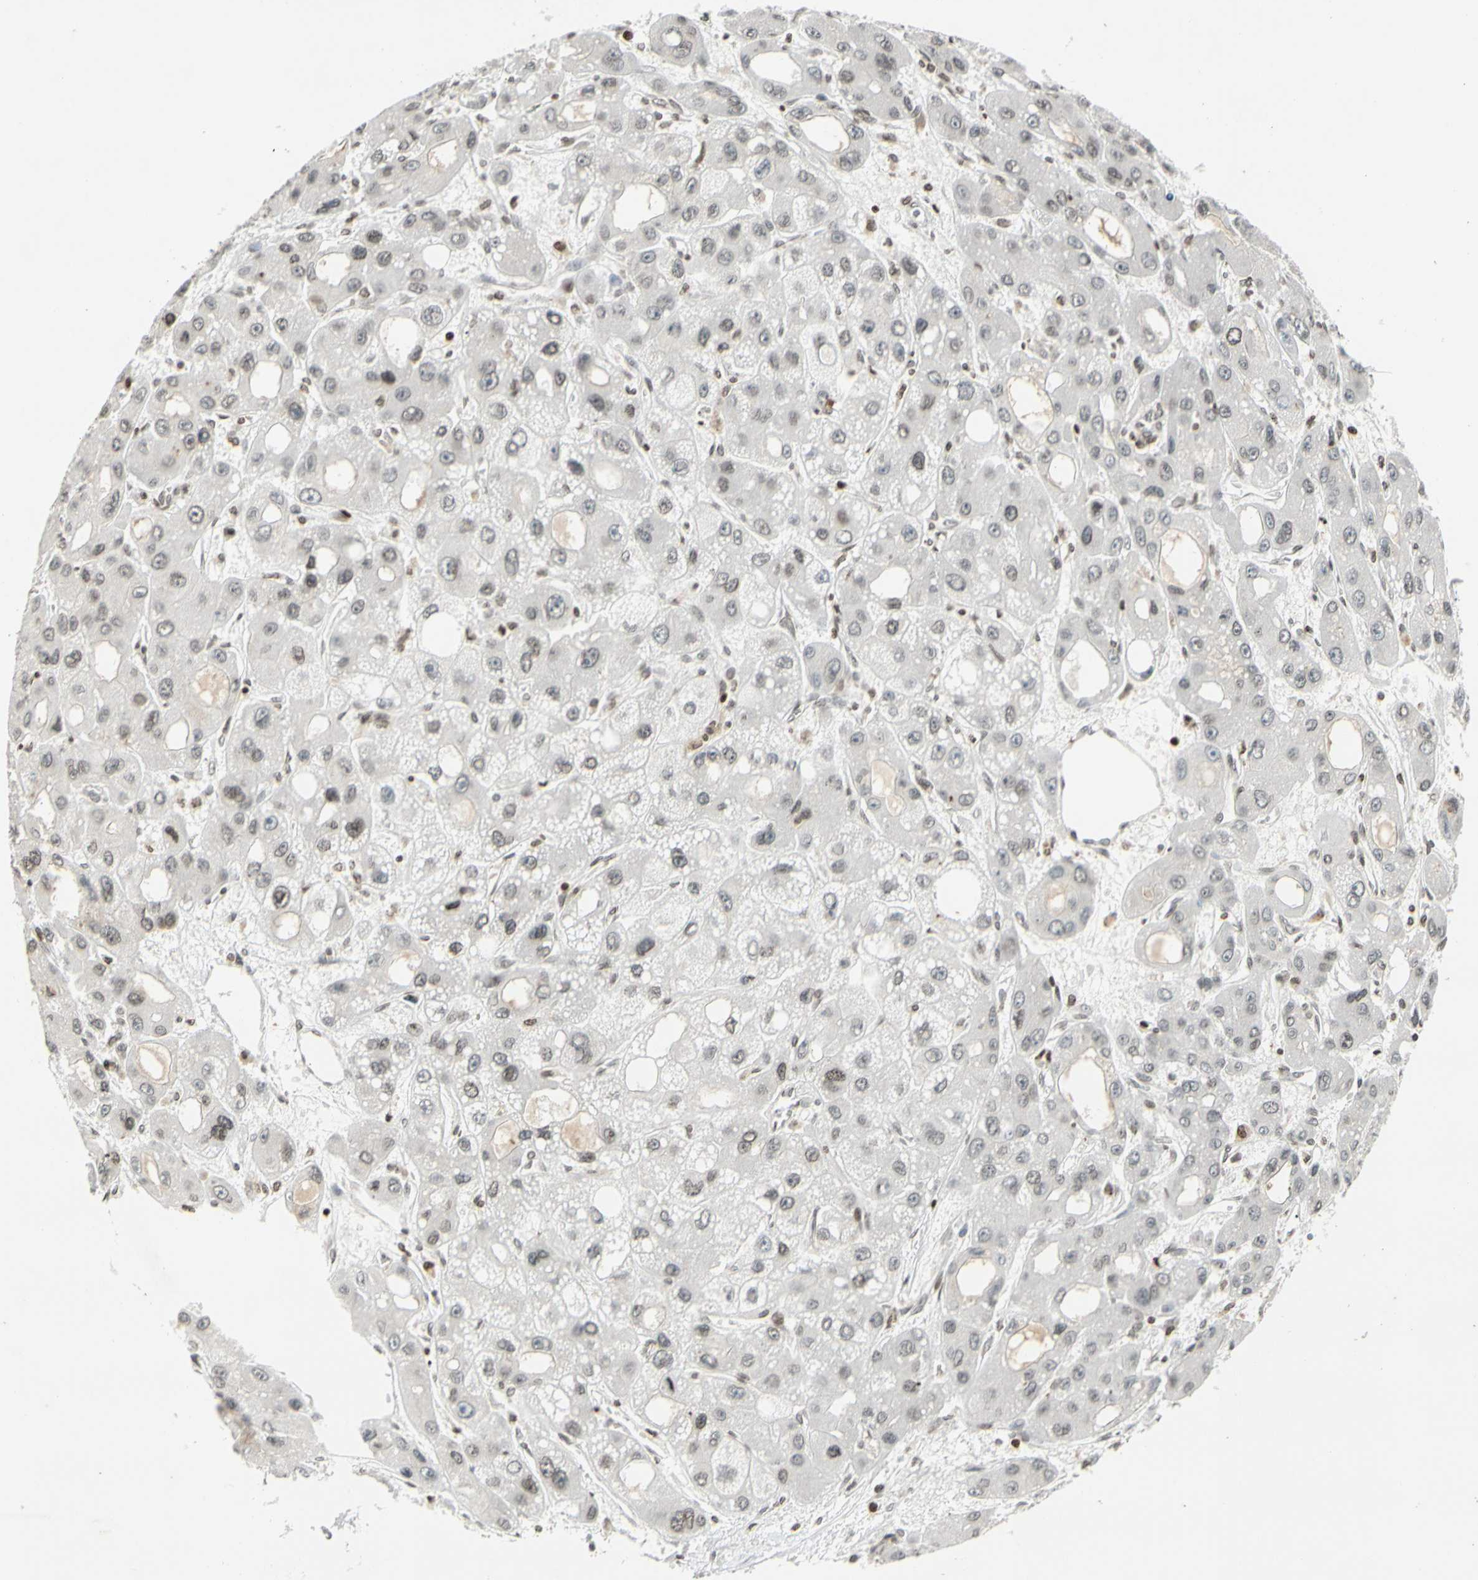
{"staining": {"intensity": "weak", "quantity": "<25%", "location": "nuclear"}, "tissue": "liver cancer", "cell_type": "Tumor cells", "image_type": "cancer", "snomed": [{"axis": "morphology", "description": "Carcinoma, Hepatocellular, NOS"}, {"axis": "topography", "description": "Liver"}], "caption": "Immunohistochemical staining of liver cancer (hepatocellular carcinoma) displays no significant positivity in tumor cells.", "gene": "RORA", "patient": {"sex": "male", "age": 55}}